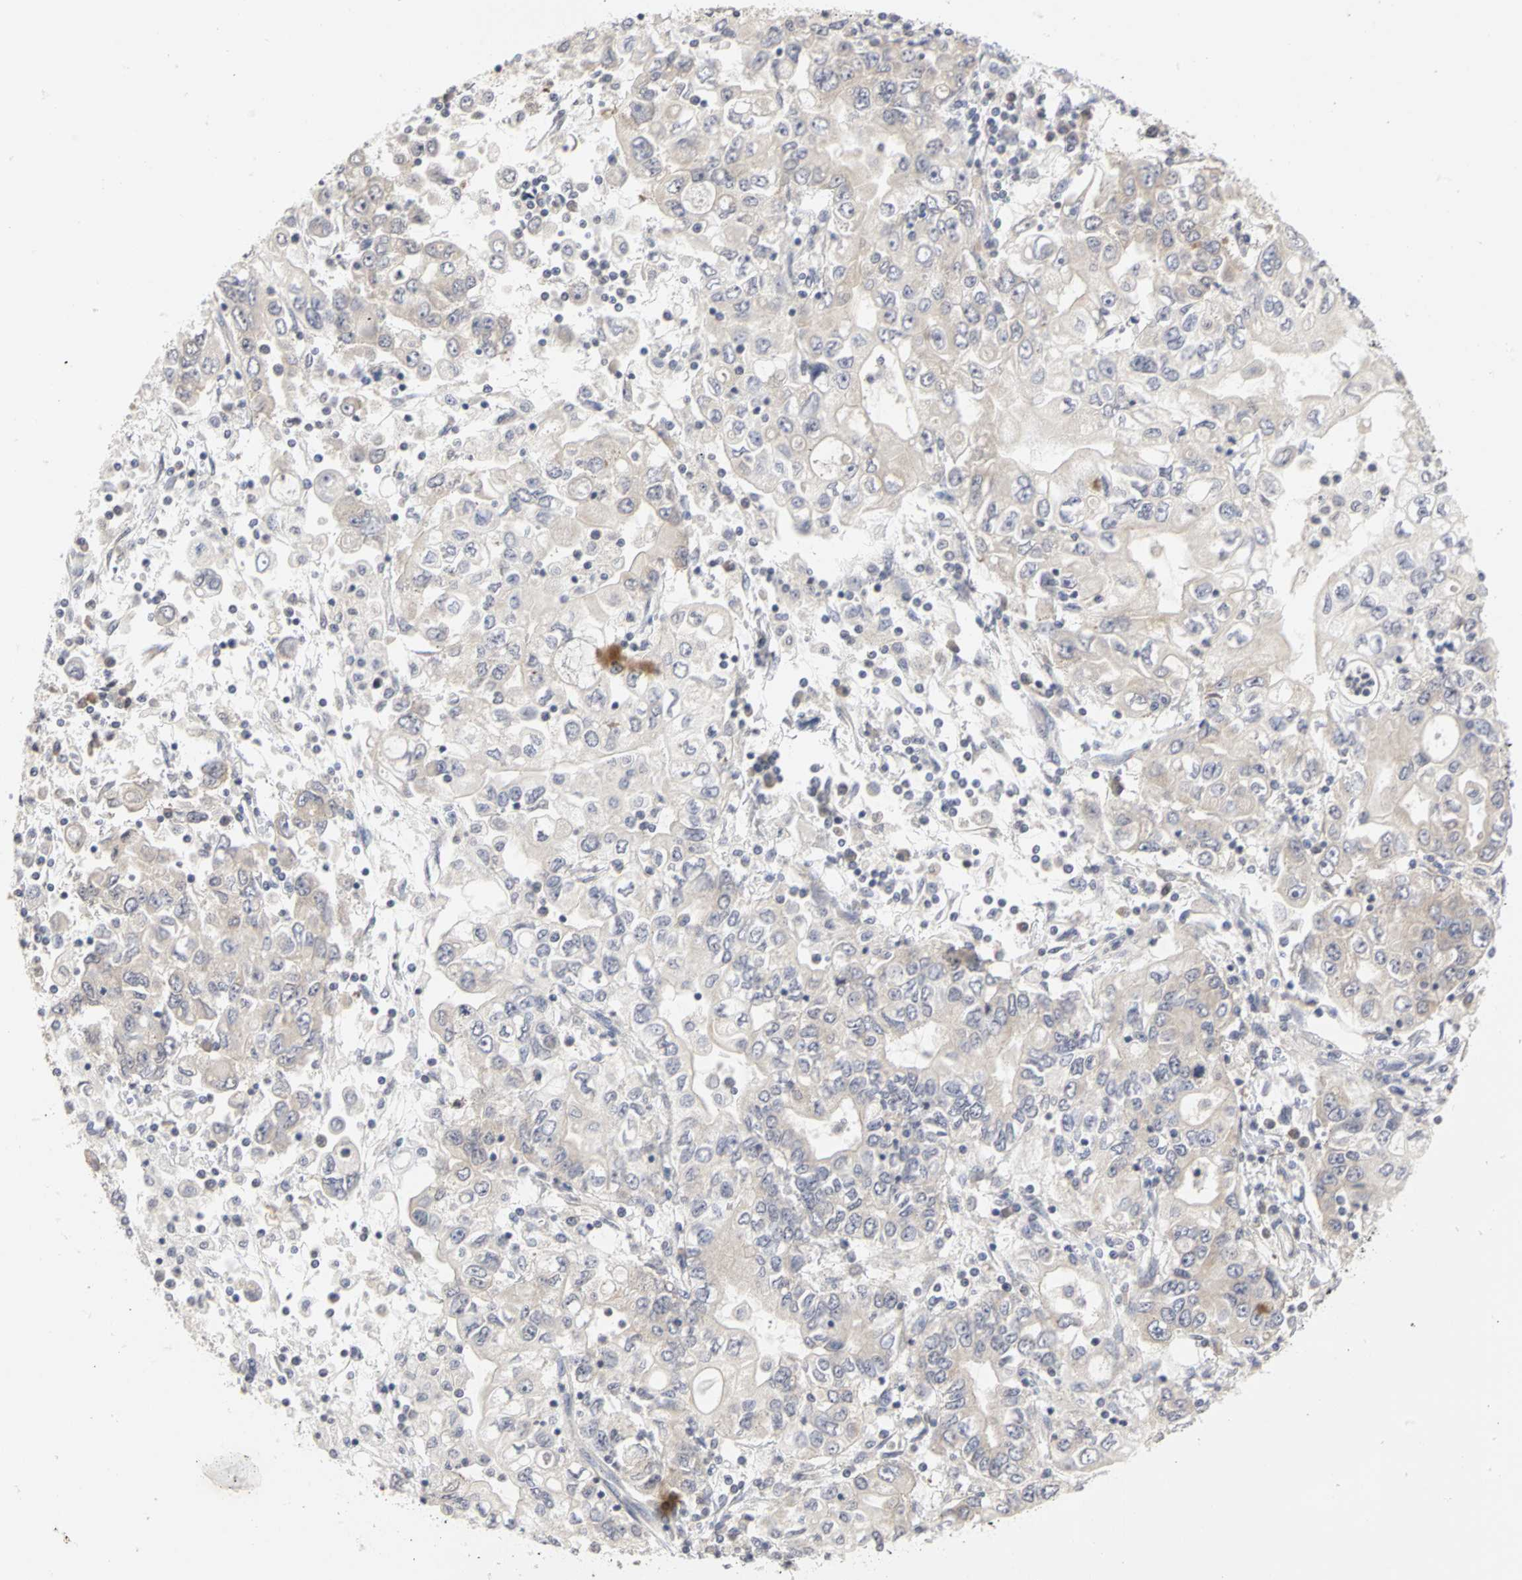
{"staining": {"intensity": "weak", "quantity": "25%-75%", "location": "cytoplasmic/membranous"}, "tissue": "stomach cancer", "cell_type": "Tumor cells", "image_type": "cancer", "snomed": [{"axis": "morphology", "description": "Adenocarcinoma, NOS"}, {"axis": "topography", "description": "Stomach, lower"}], "caption": "Weak cytoplasmic/membranous expression for a protein is appreciated in approximately 25%-75% of tumor cells of adenocarcinoma (stomach) using immunohistochemistry (IHC).", "gene": "IRAK1", "patient": {"sex": "female", "age": 72}}